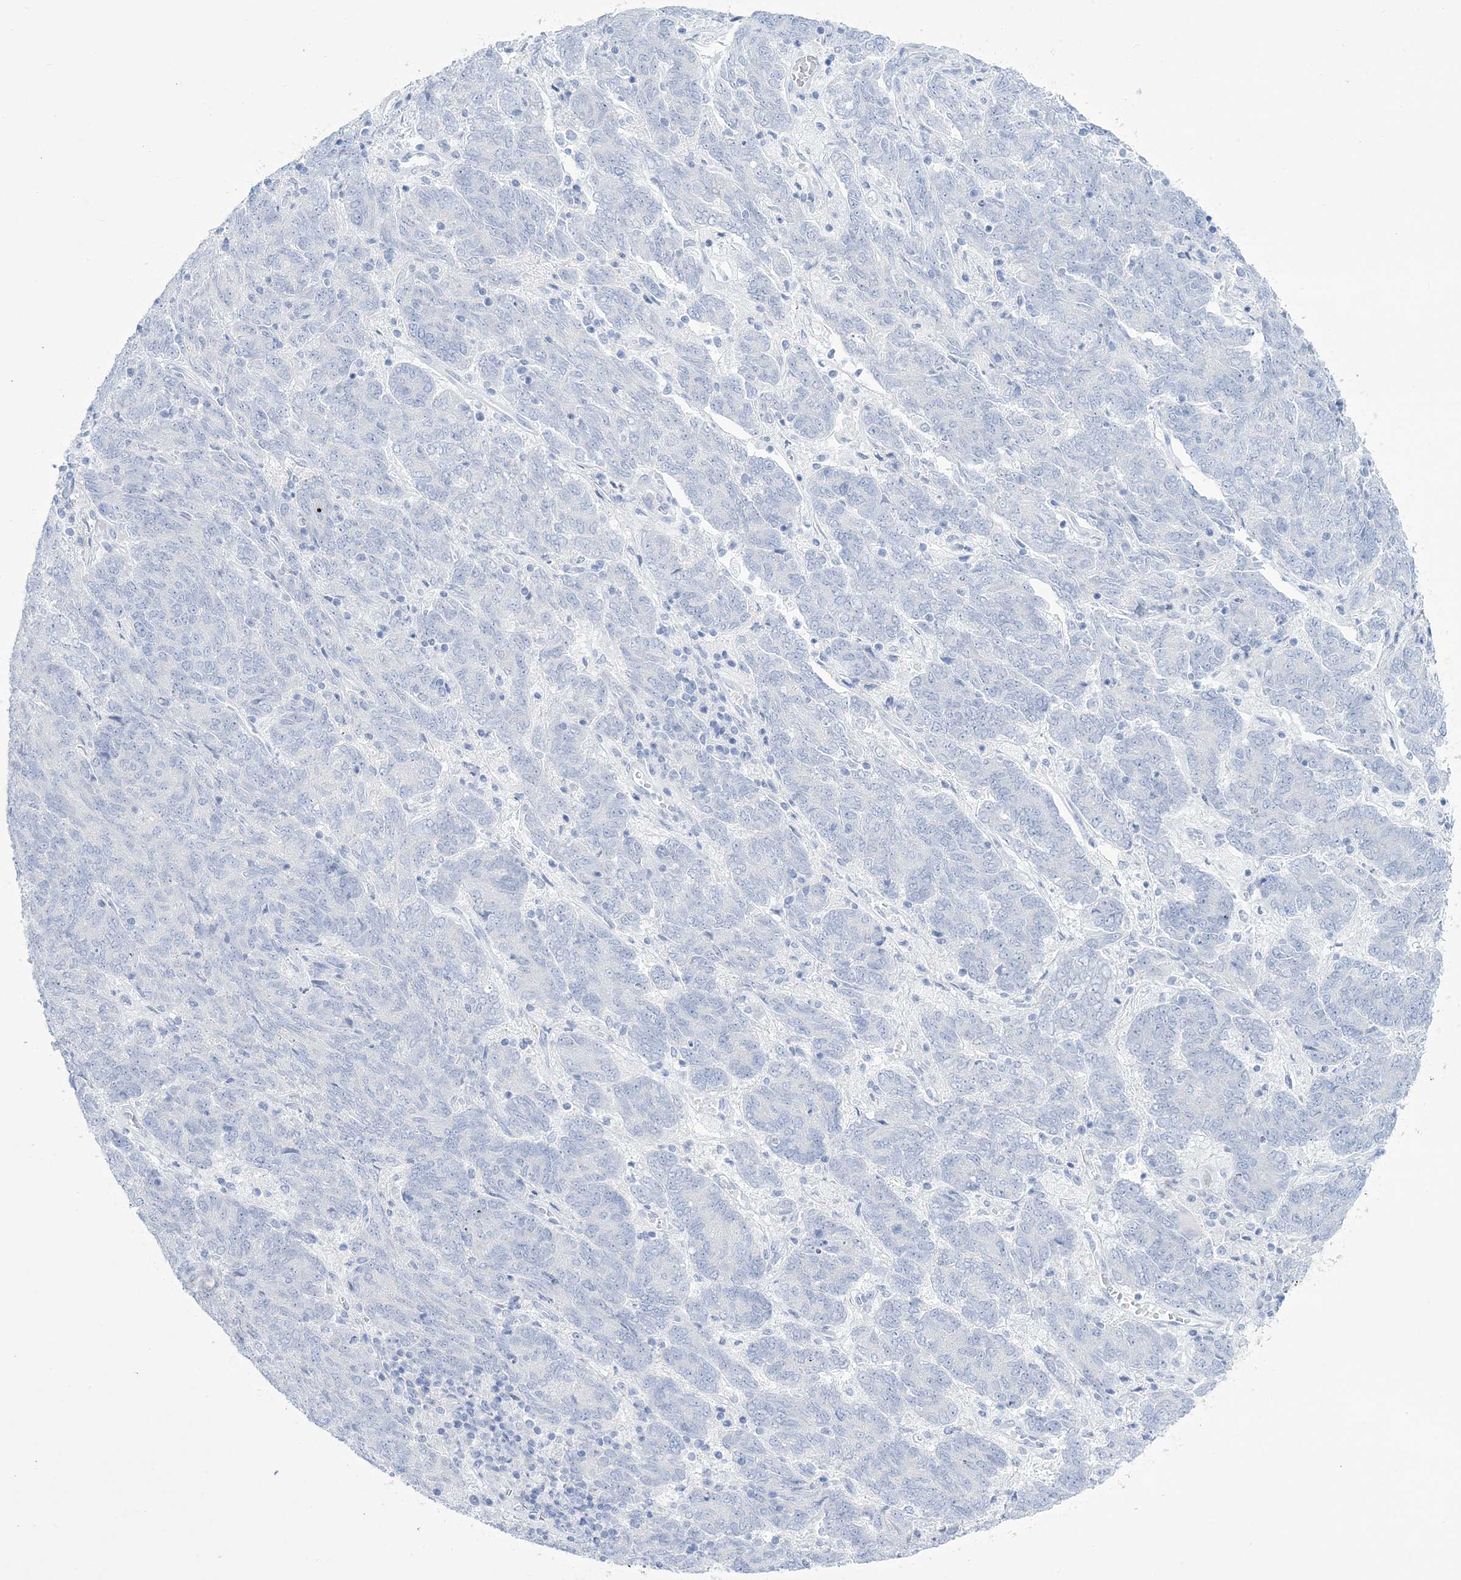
{"staining": {"intensity": "negative", "quantity": "none", "location": "none"}, "tissue": "endometrial cancer", "cell_type": "Tumor cells", "image_type": "cancer", "snomed": [{"axis": "morphology", "description": "Adenocarcinoma, NOS"}, {"axis": "topography", "description": "Endometrium"}], "caption": "Adenocarcinoma (endometrial) was stained to show a protein in brown. There is no significant expression in tumor cells.", "gene": "RBP2", "patient": {"sex": "female", "age": 80}}